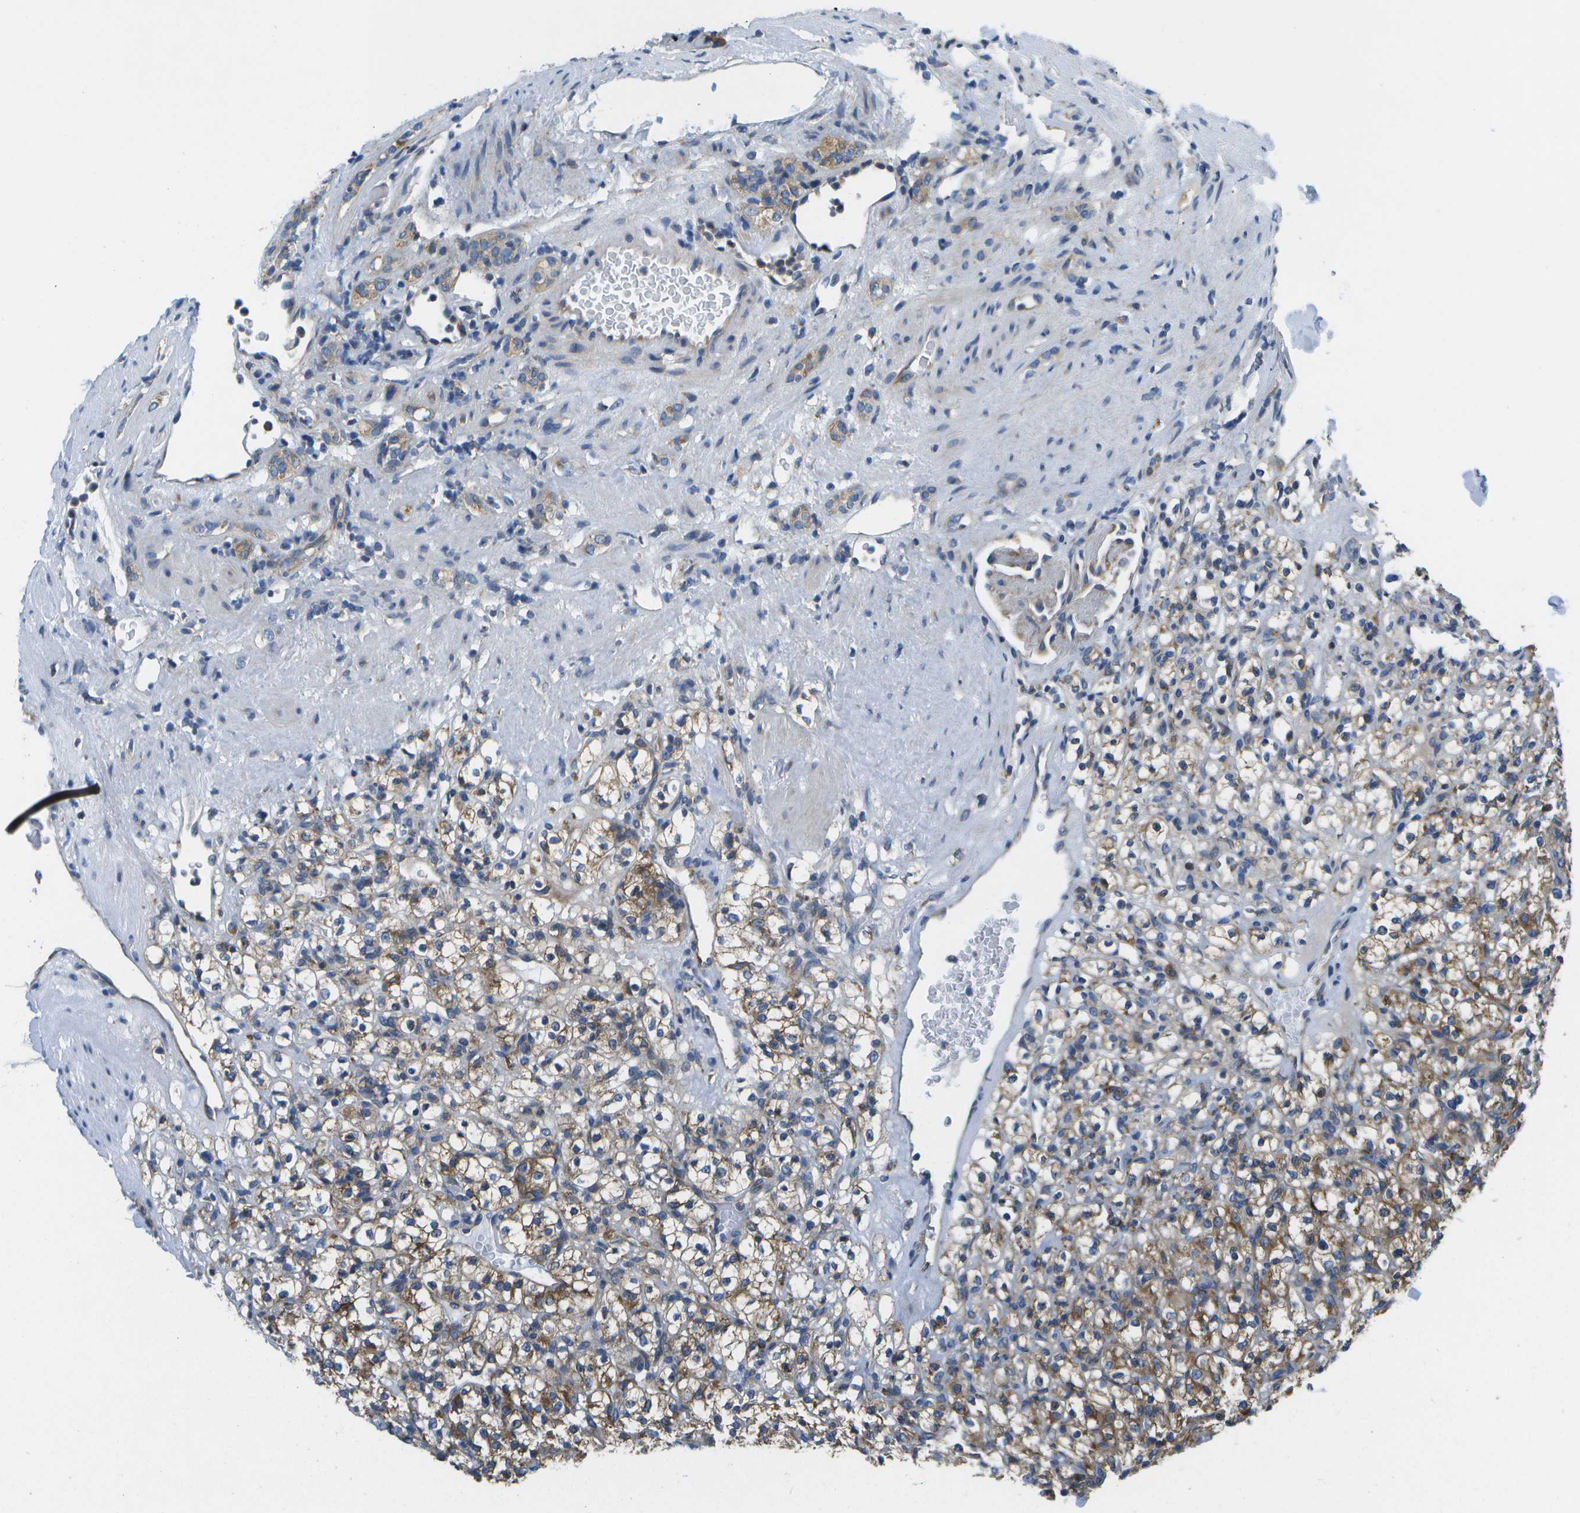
{"staining": {"intensity": "moderate", "quantity": ">75%", "location": "cytoplasmic/membranous"}, "tissue": "renal cancer", "cell_type": "Tumor cells", "image_type": "cancer", "snomed": [{"axis": "morphology", "description": "Normal tissue, NOS"}, {"axis": "morphology", "description": "Adenocarcinoma, NOS"}, {"axis": "topography", "description": "Kidney"}], "caption": "Human renal cancer stained with a brown dye exhibits moderate cytoplasmic/membranous positive expression in approximately >75% of tumor cells.", "gene": "GDF5", "patient": {"sex": "female", "age": 72}}